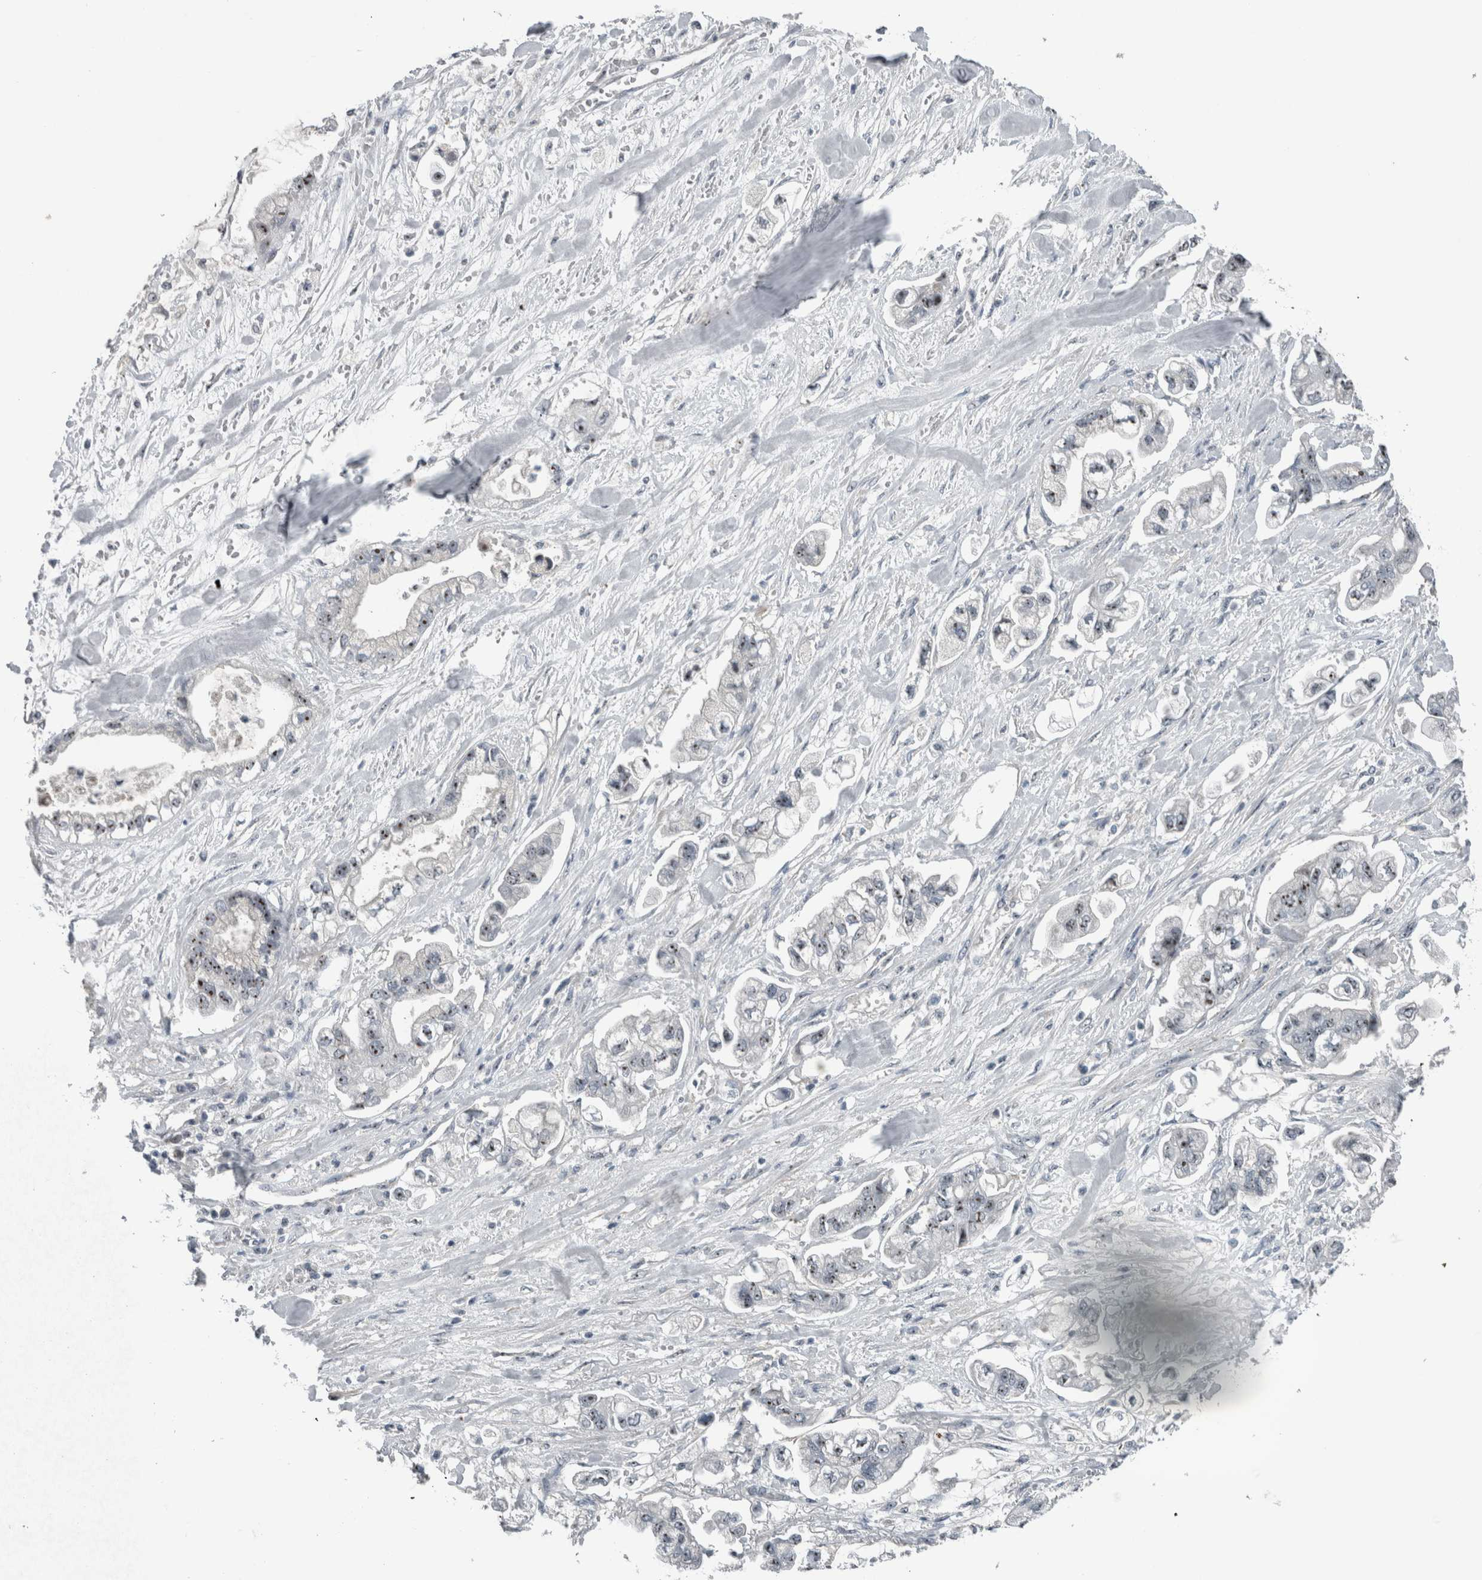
{"staining": {"intensity": "weak", "quantity": "25%-75%", "location": "nuclear"}, "tissue": "stomach cancer", "cell_type": "Tumor cells", "image_type": "cancer", "snomed": [{"axis": "morphology", "description": "Normal tissue, NOS"}, {"axis": "morphology", "description": "Adenocarcinoma, NOS"}, {"axis": "topography", "description": "Stomach"}], "caption": "Immunohistochemistry (IHC) of human adenocarcinoma (stomach) exhibits low levels of weak nuclear staining in about 25%-75% of tumor cells. (Brightfield microscopy of DAB IHC at high magnification).", "gene": "UTP6", "patient": {"sex": "male", "age": 62}}